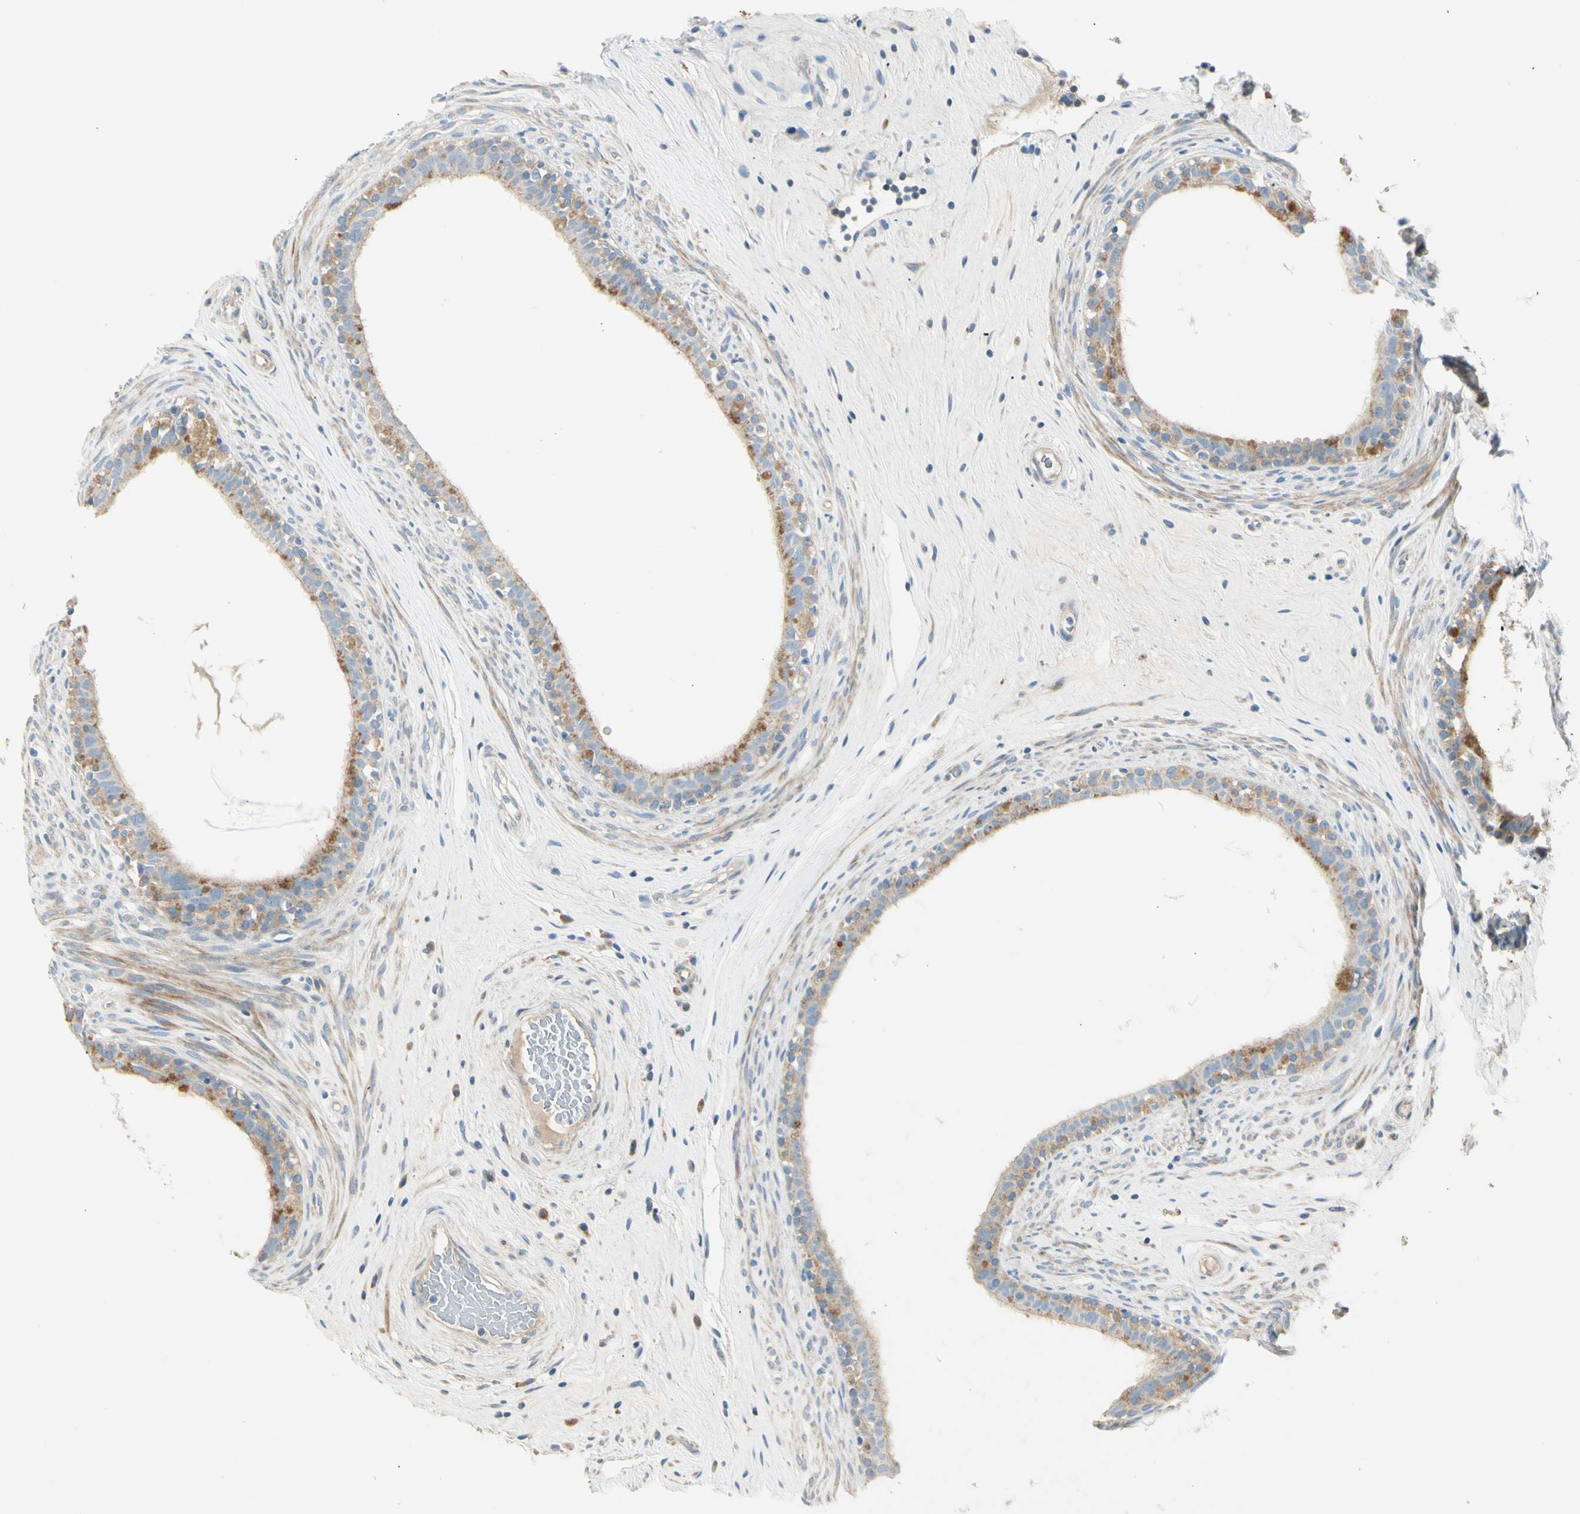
{"staining": {"intensity": "moderate", "quantity": "25%-75%", "location": "cytoplasmic/membranous"}, "tissue": "epididymis", "cell_type": "Glandular cells", "image_type": "normal", "snomed": [{"axis": "morphology", "description": "Normal tissue, NOS"}, {"axis": "morphology", "description": "Inflammation, NOS"}, {"axis": "topography", "description": "Epididymis"}], "caption": "IHC of normal human epididymis displays medium levels of moderate cytoplasmic/membranous expression in approximately 25%-75% of glandular cells. (IHC, brightfield microscopy, high magnification).", "gene": "ADGRA3", "patient": {"sex": "male", "age": 84}}